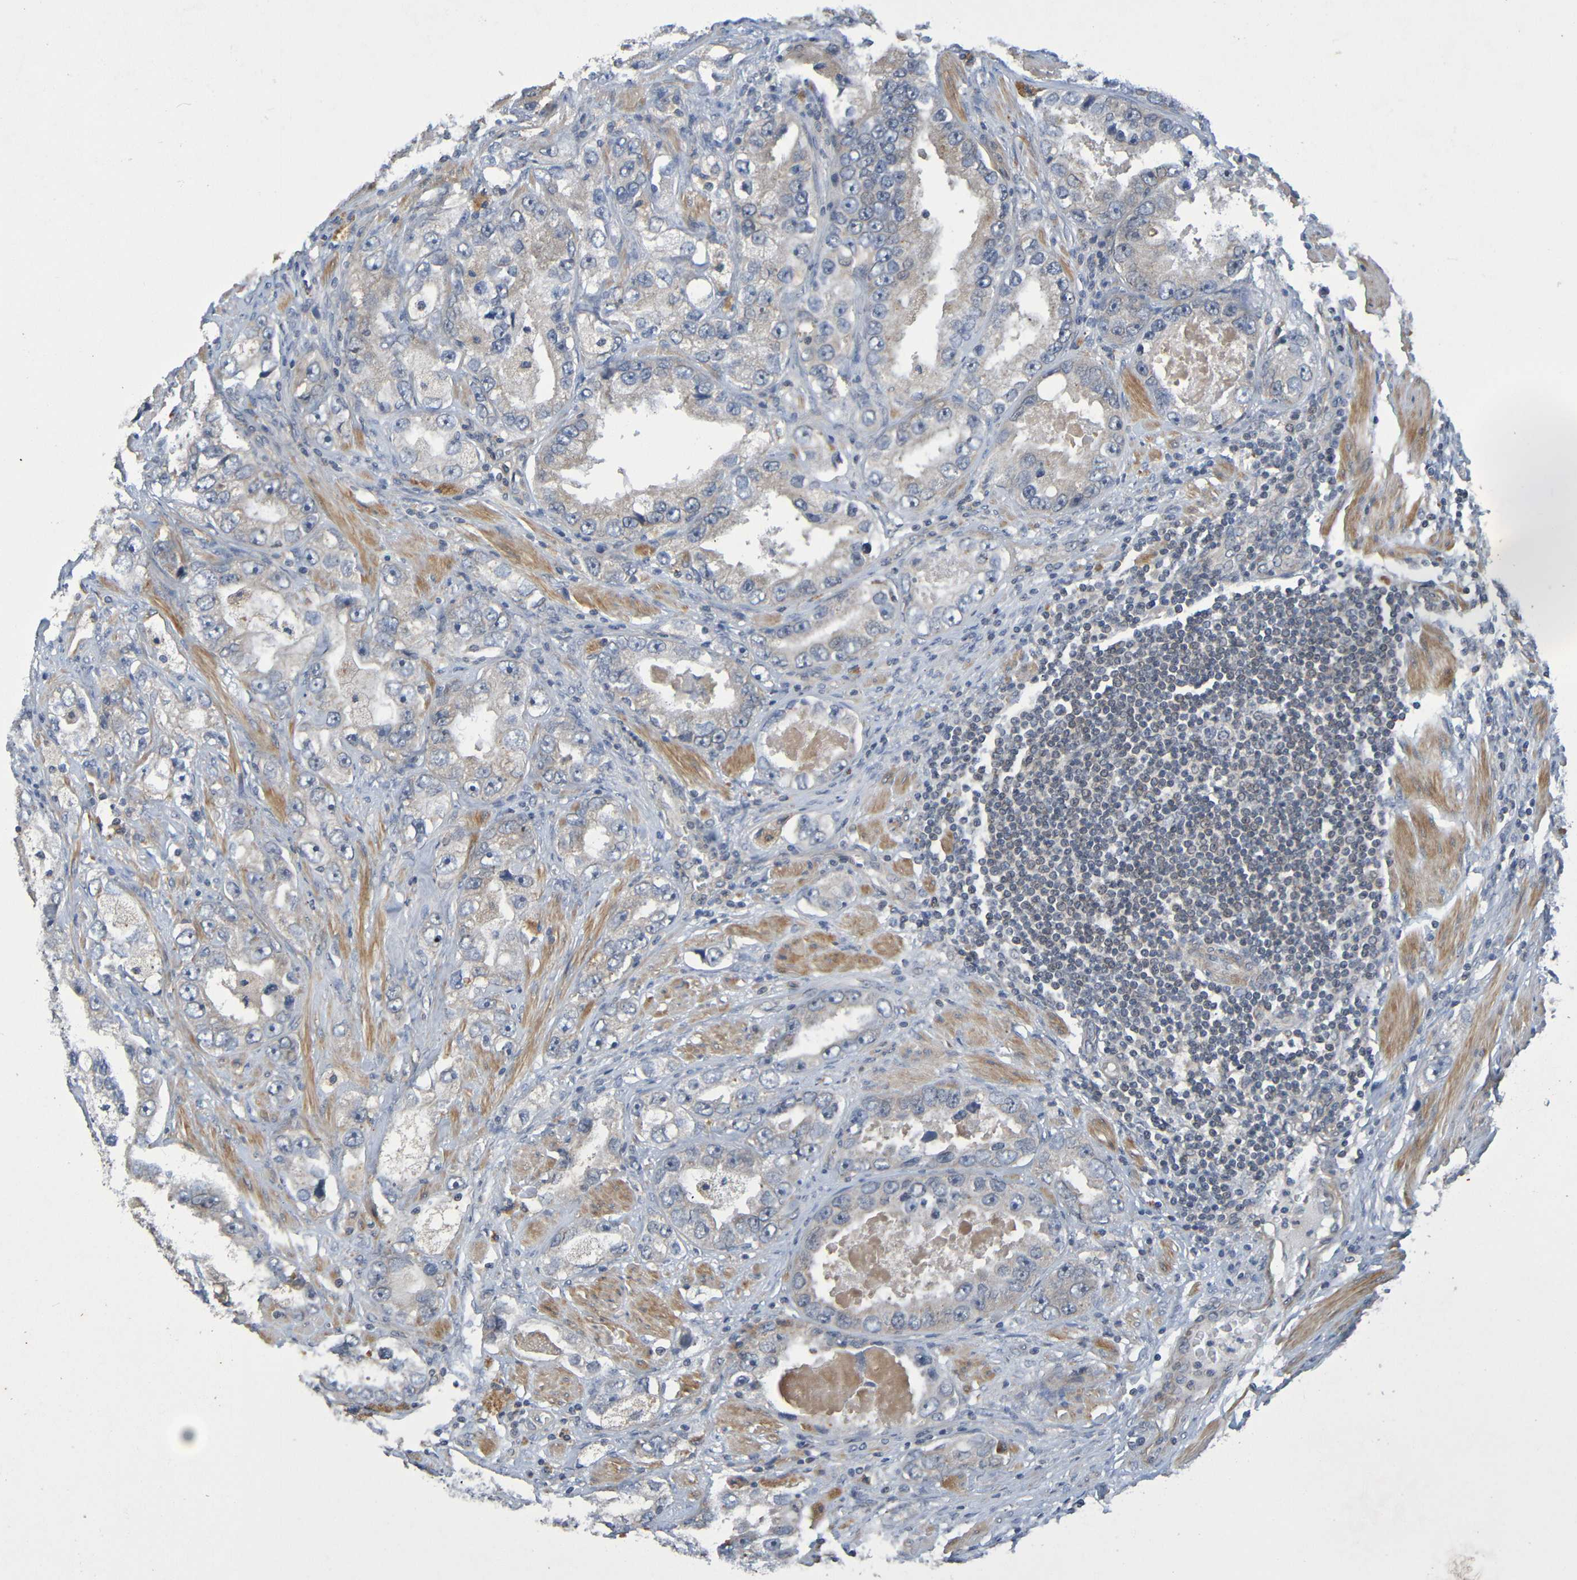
{"staining": {"intensity": "weak", "quantity": "<25%", "location": "cytoplasmic/membranous"}, "tissue": "prostate cancer", "cell_type": "Tumor cells", "image_type": "cancer", "snomed": [{"axis": "morphology", "description": "Adenocarcinoma, High grade"}, {"axis": "topography", "description": "Prostate"}], "caption": "This is a photomicrograph of immunohistochemistry staining of high-grade adenocarcinoma (prostate), which shows no positivity in tumor cells.", "gene": "CYP4F2", "patient": {"sex": "male", "age": 63}}